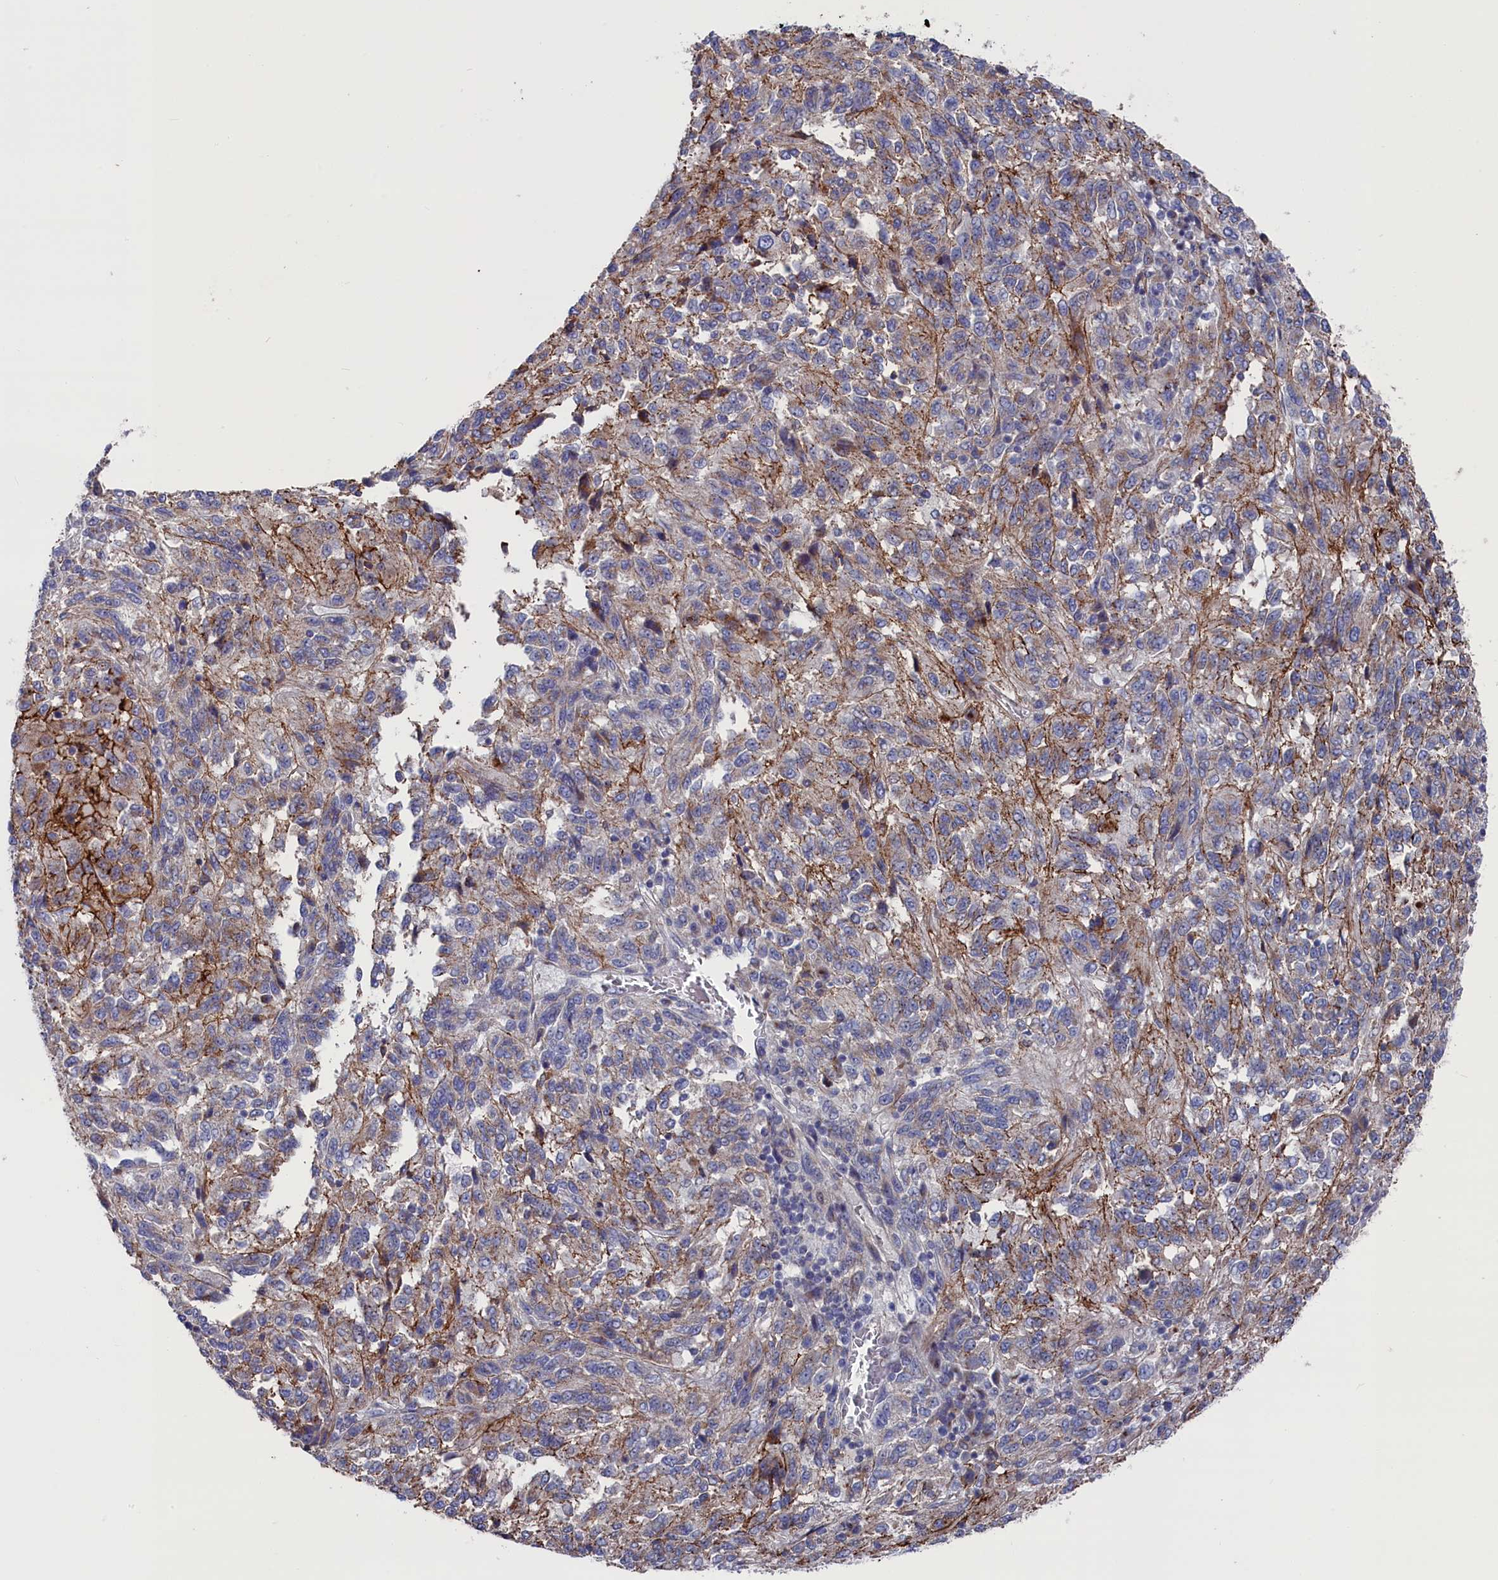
{"staining": {"intensity": "moderate", "quantity": "<25%", "location": "cytoplasmic/membranous"}, "tissue": "melanoma", "cell_type": "Tumor cells", "image_type": "cancer", "snomed": [{"axis": "morphology", "description": "Malignant melanoma, Metastatic site"}, {"axis": "topography", "description": "Lung"}], "caption": "About <25% of tumor cells in human malignant melanoma (metastatic site) display moderate cytoplasmic/membranous protein staining as visualized by brown immunohistochemical staining.", "gene": "GPR108", "patient": {"sex": "male", "age": 64}}